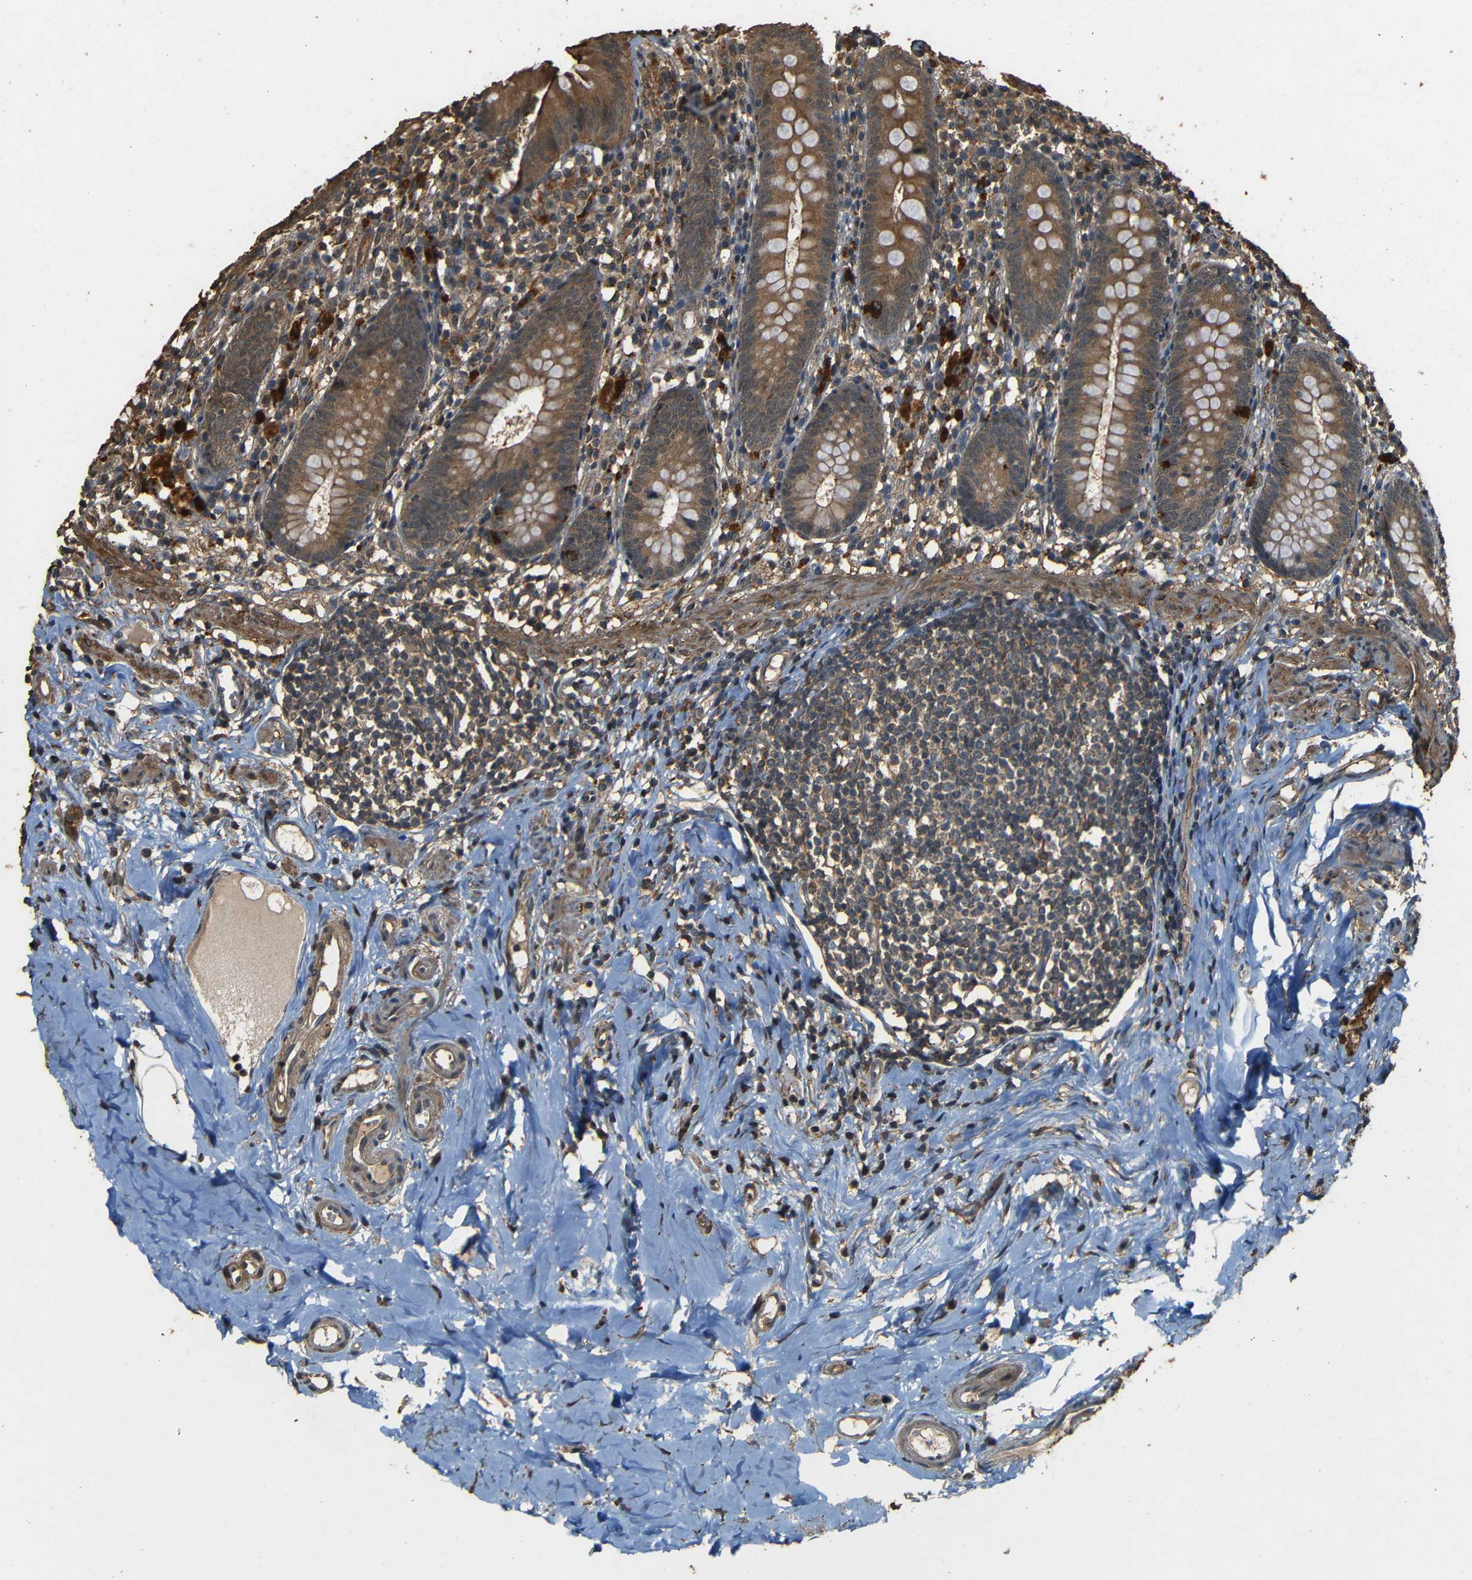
{"staining": {"intensity": "moderate", "quantity": ">75%", "location": "cytoplasmic/membranous"}, "tissue": "appendix", "cell_type": "Glandular cells", "image_type": "normal", "snomed": [{"axis": "morphology", "description": "Normal tissue, NOS"}, {"axis": "topography", "description": "Appendix"}], "caption": "Immunohistochemical staining of normal human appendix reveals moderate cytoplasmic/membranous protein positivity in about >75% of glandular cells. The staining was performed using DAB (3,3'-diaminobenzidine), with brown indicating positive protein expression. Nuclei are stained blue with hematoxylin.", "gene": "PDE5A", "patient": {"sex": "male", "age": 52}}